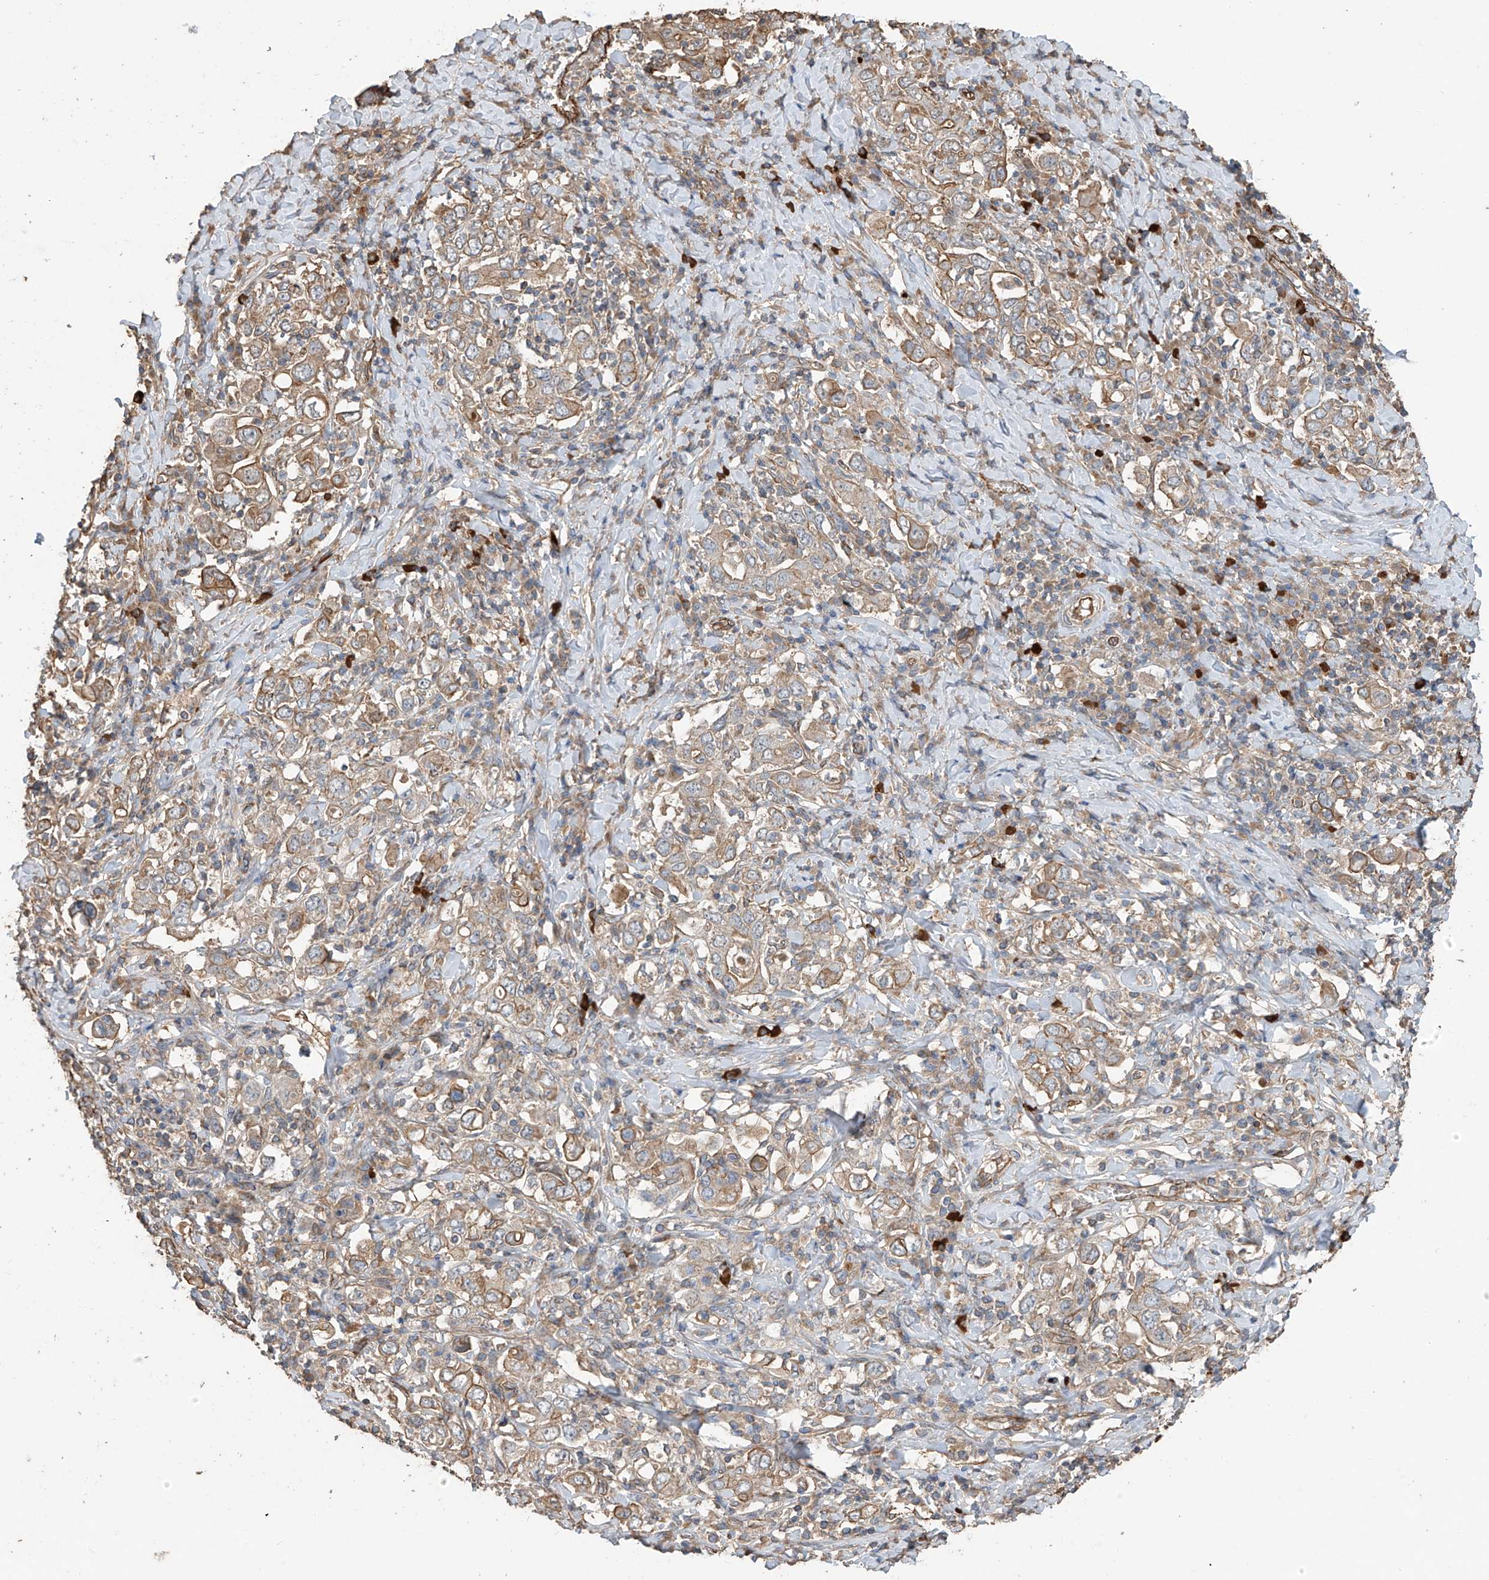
{"staining": {"intensity": "moderate", "quantity": ">75%", "location": "cytoplasmic/membranous"}, "tissue": "stomach cancer", "cell_type": "Tumor cells", "image_type": "cancer", "snomed": [{"axis": "morphology", "description": "Adenocarcinoma, NOS"}, {"axis": "topography", "description": "Stomach, upper"}], "caption": "Stomach cancer stained for a protein shows moderate cytoplasmic/membranous positivity in tumor cells.", "gene": "AGBL5", "patient": {"sex": "male", "age": 62}}